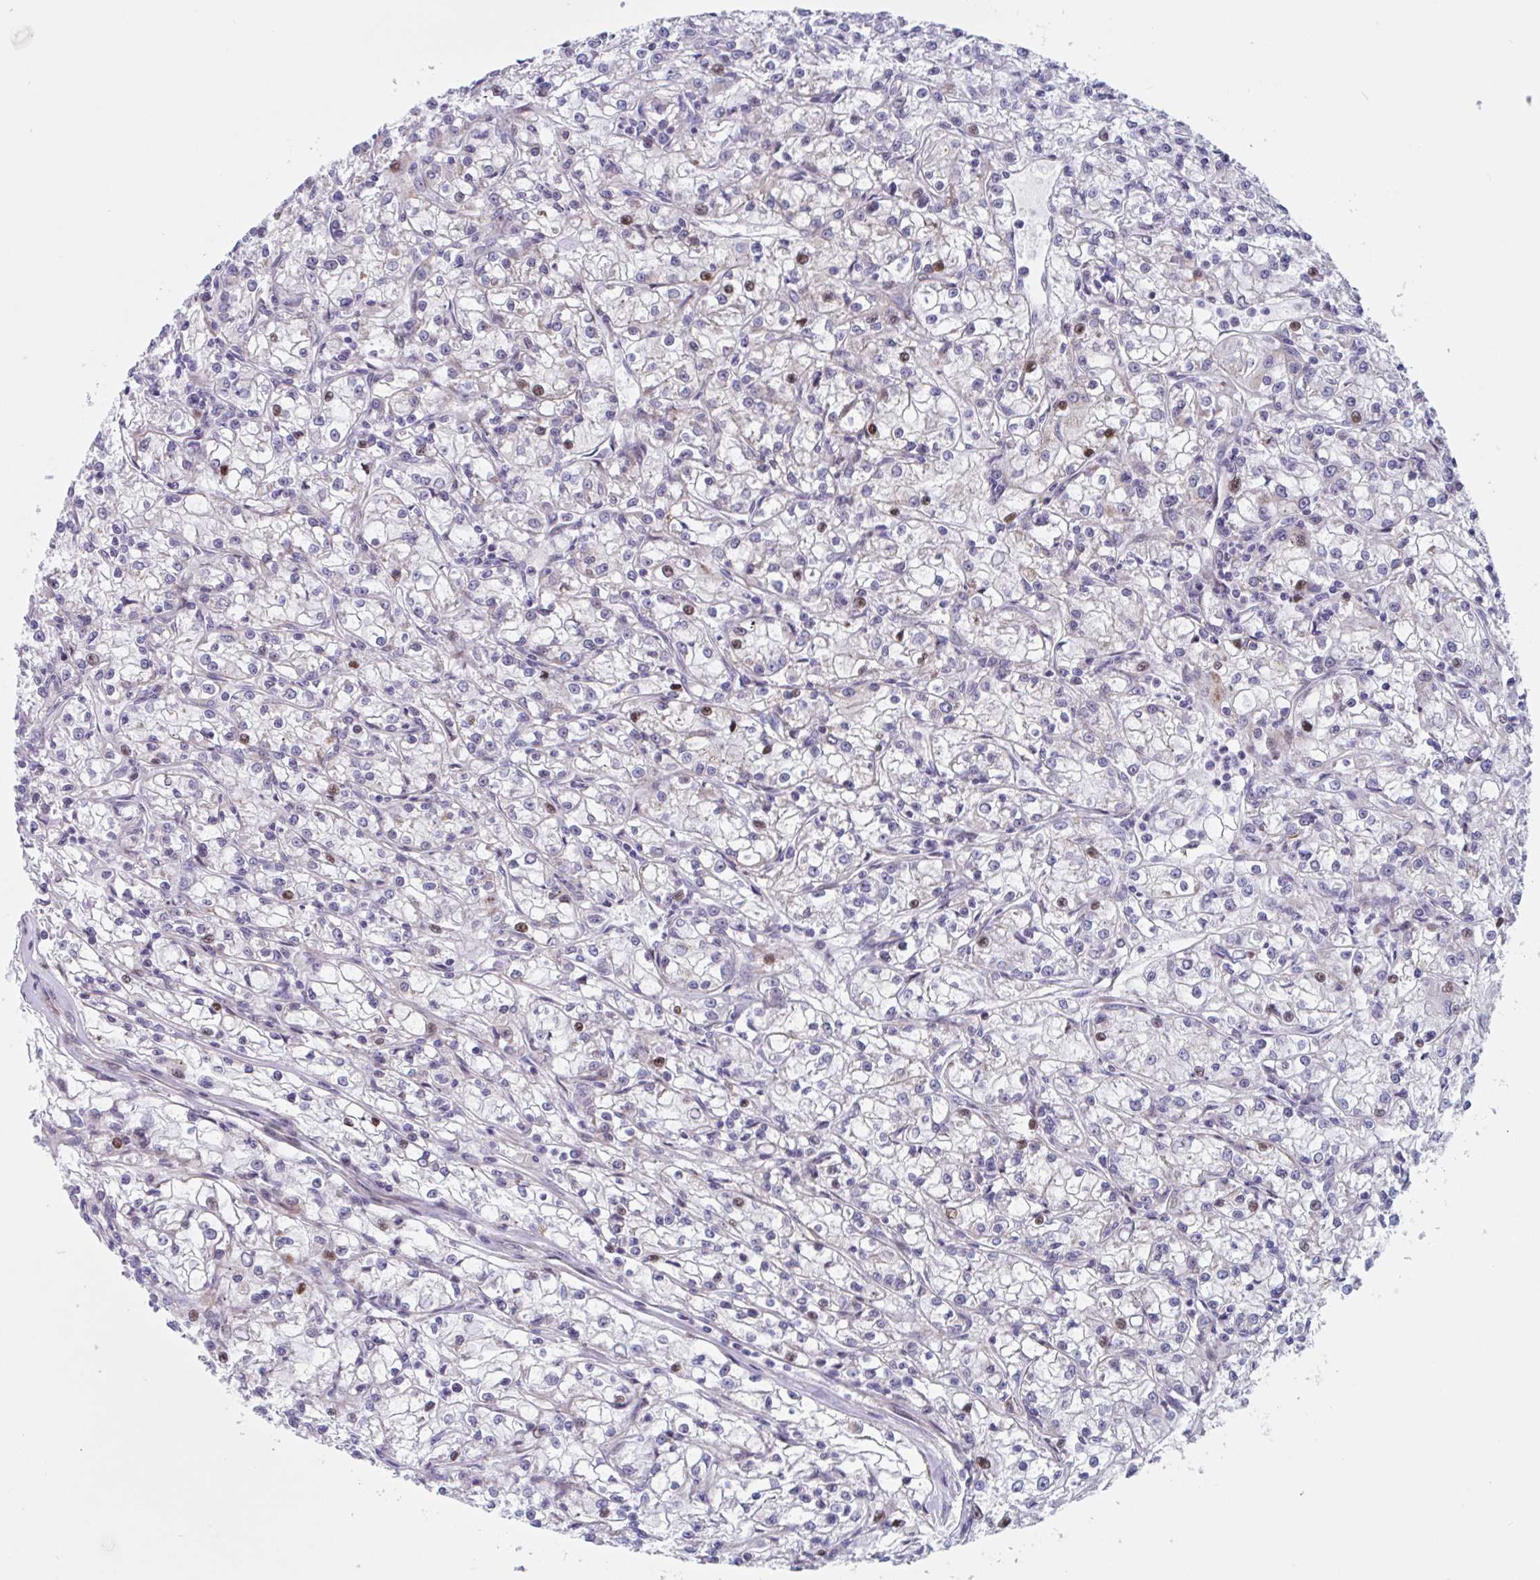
{"staining": {"intensity": "moderate", "quantity": "<25%", "location": "nuclear"}, "tissue": "renal cancer", "cell_type": "Tumor cells", "image_type": "cancer", "snomed": [{"axis": "morphology", "description": "Adenocarcinoma, NOS"}, {"axis": "topography", "description": "Kidney"}], "caption": "An IHC photomicrograph of tumor tissue is shown. Protein staining in brown labels moderate nuclear positivity in renal cancer (adenocarcinoma) within tumor cells. (DAB = brown stain, brightfield microscopy at high magnification).", "gene": "DUXA", "patient": {"sex": "female", "age": 59}}